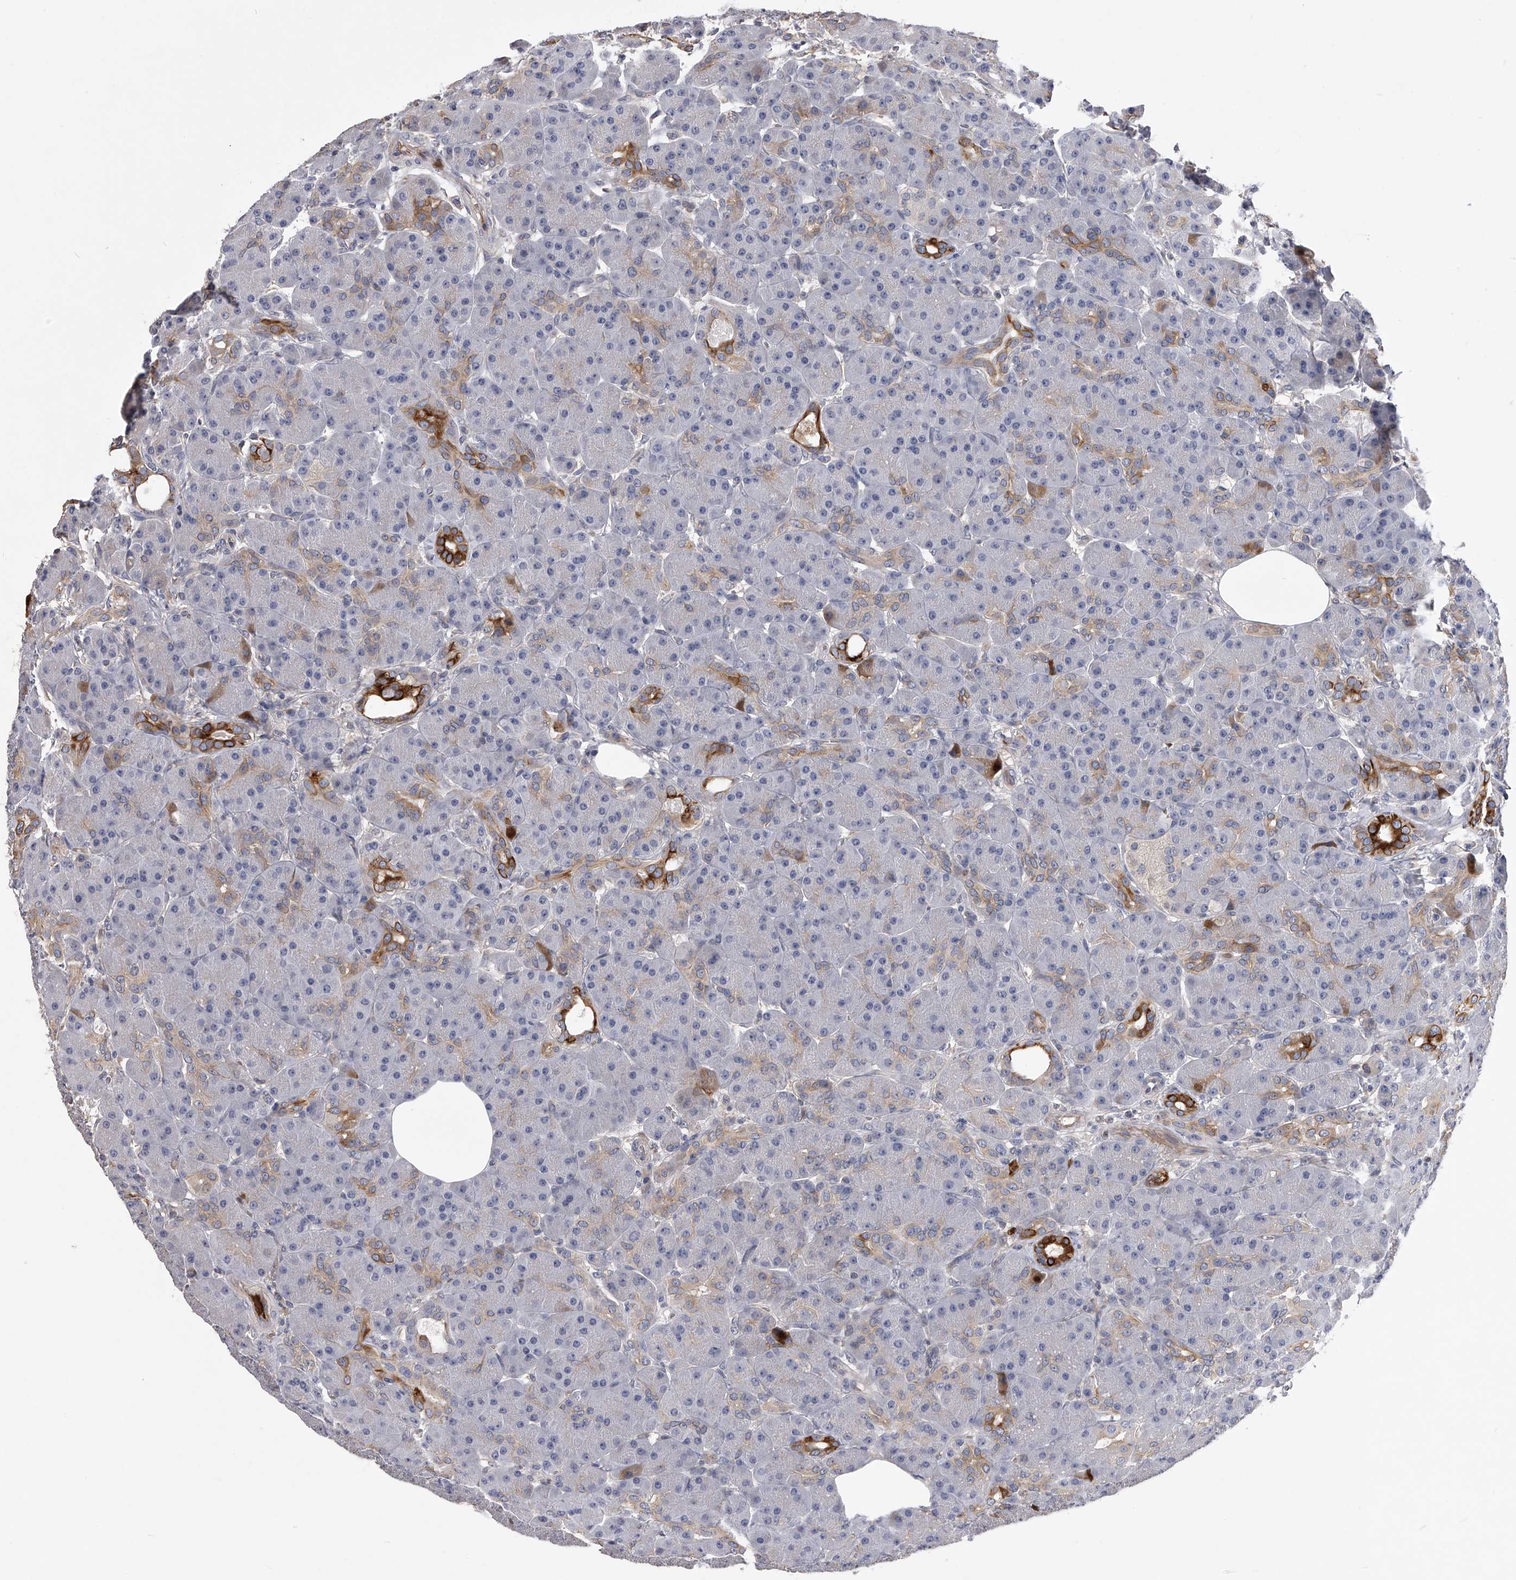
{"staining": {"intensity": "strong", "quantity": "<25%", "location": "cytoplasmic/membranous"}, "tissue": "pancreas", "cell_type": "Exocrine glandular cells", "image_type": "normal", "snomed": [{"axis": "morphology", "description": "Normal tissue, NOS"}, {"axis": "topography", "description": "Pancreas"}], "caption": "A brown stain shows strong cytoplasmic/membranous positivity of a protein in exocrine glandular cells of benign human pancreas.", "gene": "MDN1", "patient": {"sex": "male", "age": 63}}